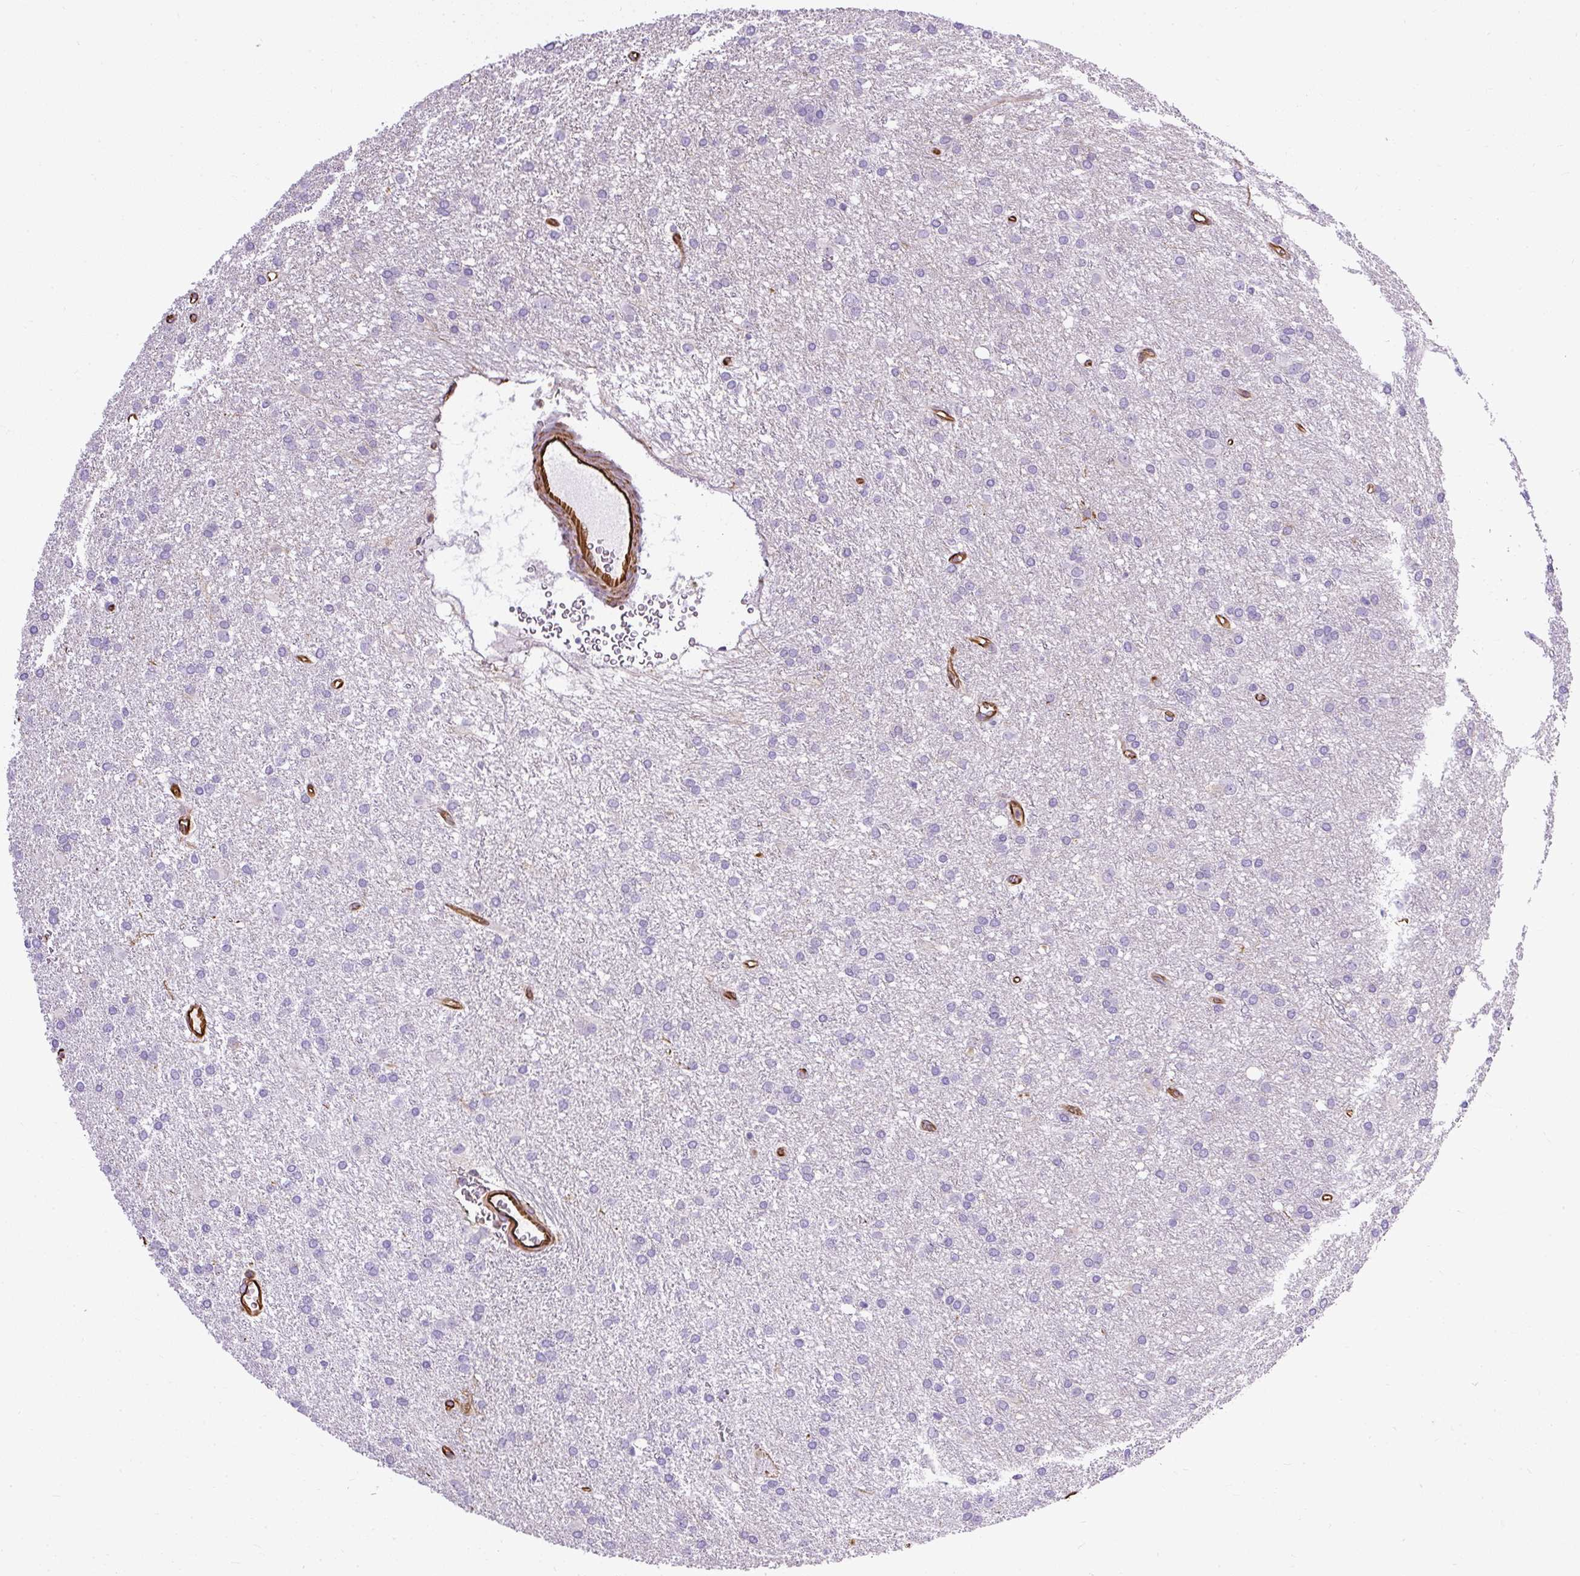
{"staining": {"intensity": "negative", "quantity": "none", "location": "none"}, "tissue": "glioma", "cell_type": "Tumor cells", "image_type": "cancer", "snomed": [{"axis": "morphology", "description": "Glioma, malignant, High grade"}, {"axis": "topography", "description": "Brain"}], "caption": "Tumor cells are negative for protein expression in human glioma.", "gene": "PLS1", "patient": {"sex": "female", "age": 50}}